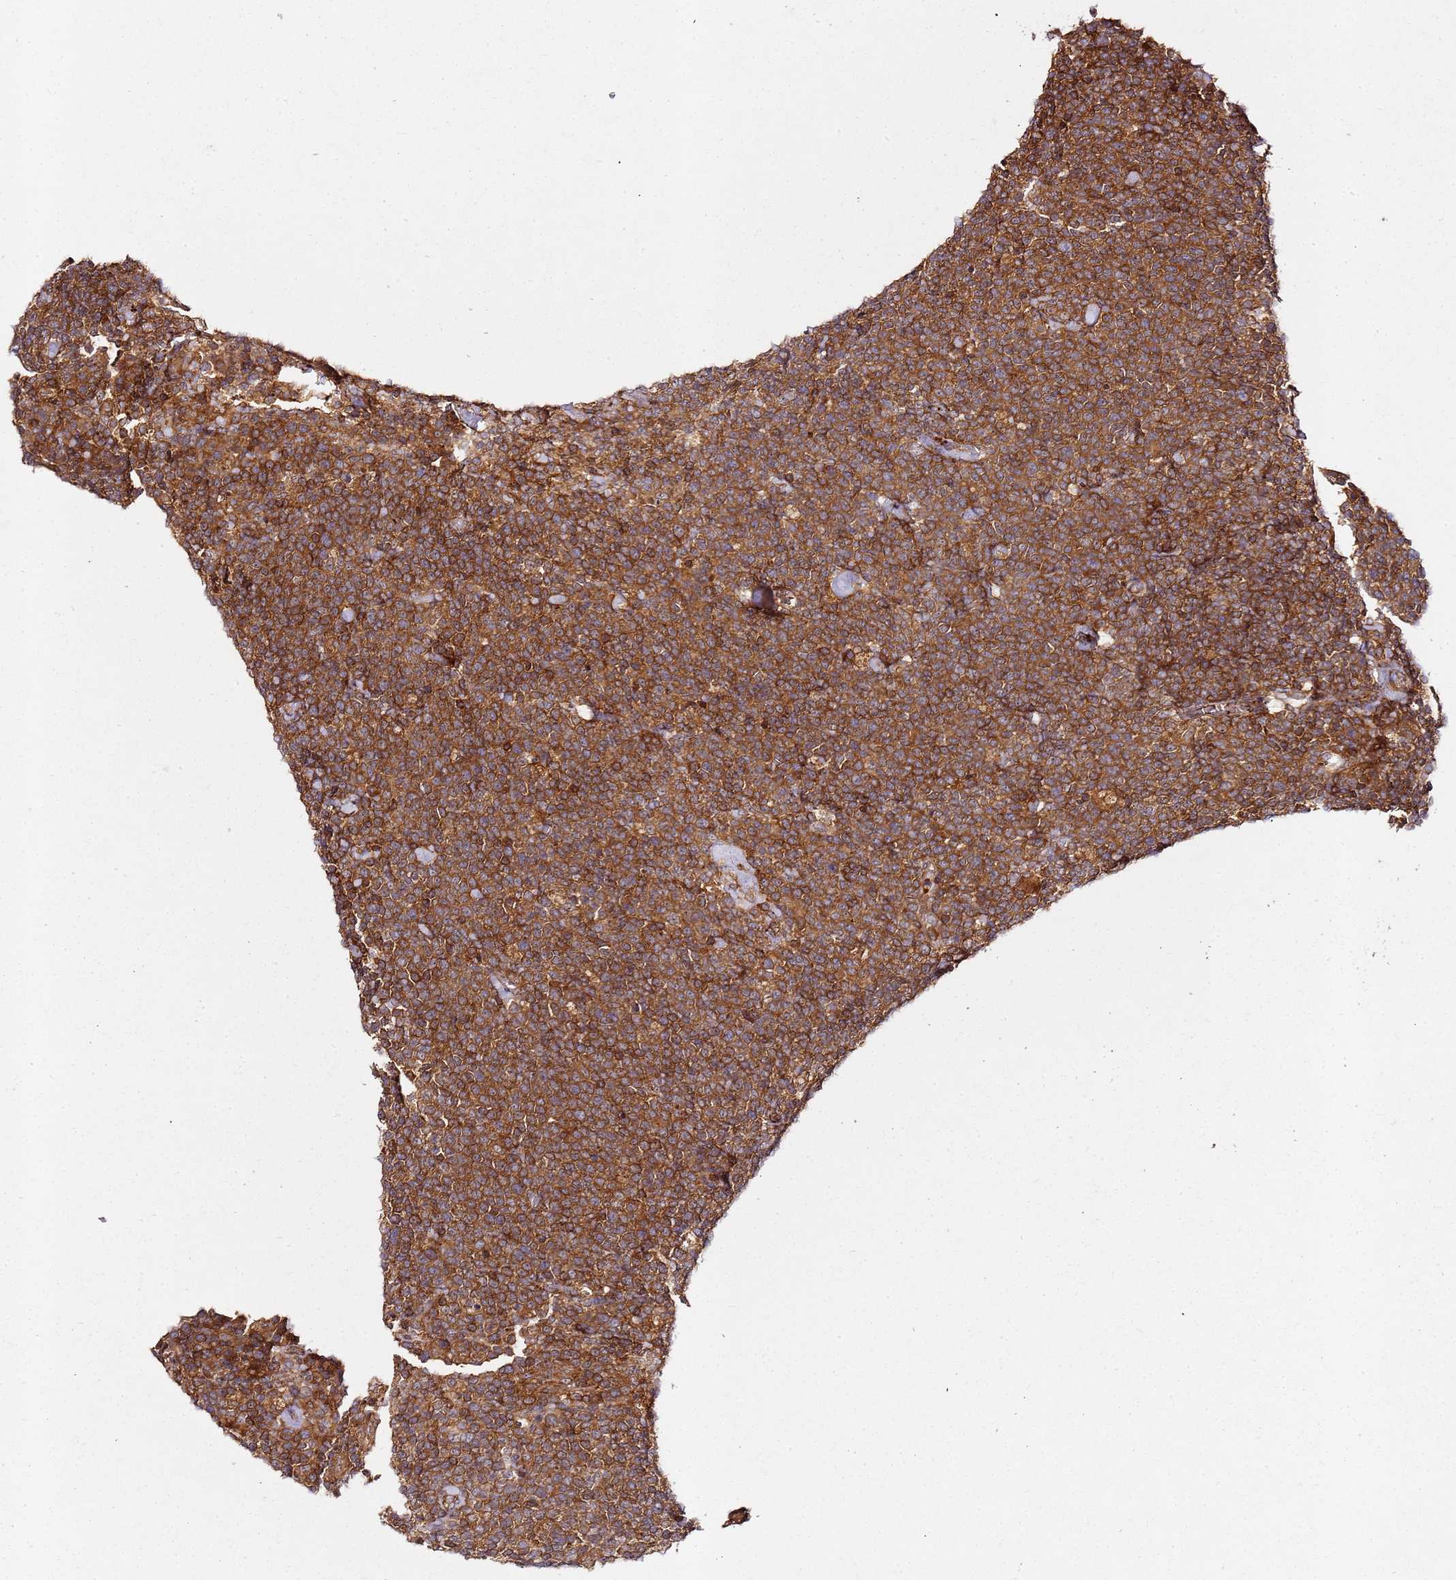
{"staining": {"intensity": "moderate", "quantity": ">75%", "location": "cytoplasmic/membranous"}, "tissue": "lymphoma", "cell_type": "Tumor cells", "image_type": "cancer", "snomed": [{"axis": "morphology", "description": "Malignant lymphoma, non-Hodgkin's type, High grade"}, {"axis": "topography", "description": "Lymph node"}], "caption": "High-grade malignant lymphoma, non-Hodgkin's type stained with DAB immunohistochemistry demonstrates medium levels of moderate cytoplasmic/membranous staining in about >75% of tumor cells. (Stains: DAB (3,3'-diaminobenzidine) in brown, nuclei in blue, Microscopy: brightfield microscopy at high magnification).", "gene": "PRMT7", "patient": {"sex": "male", "age": 61}}